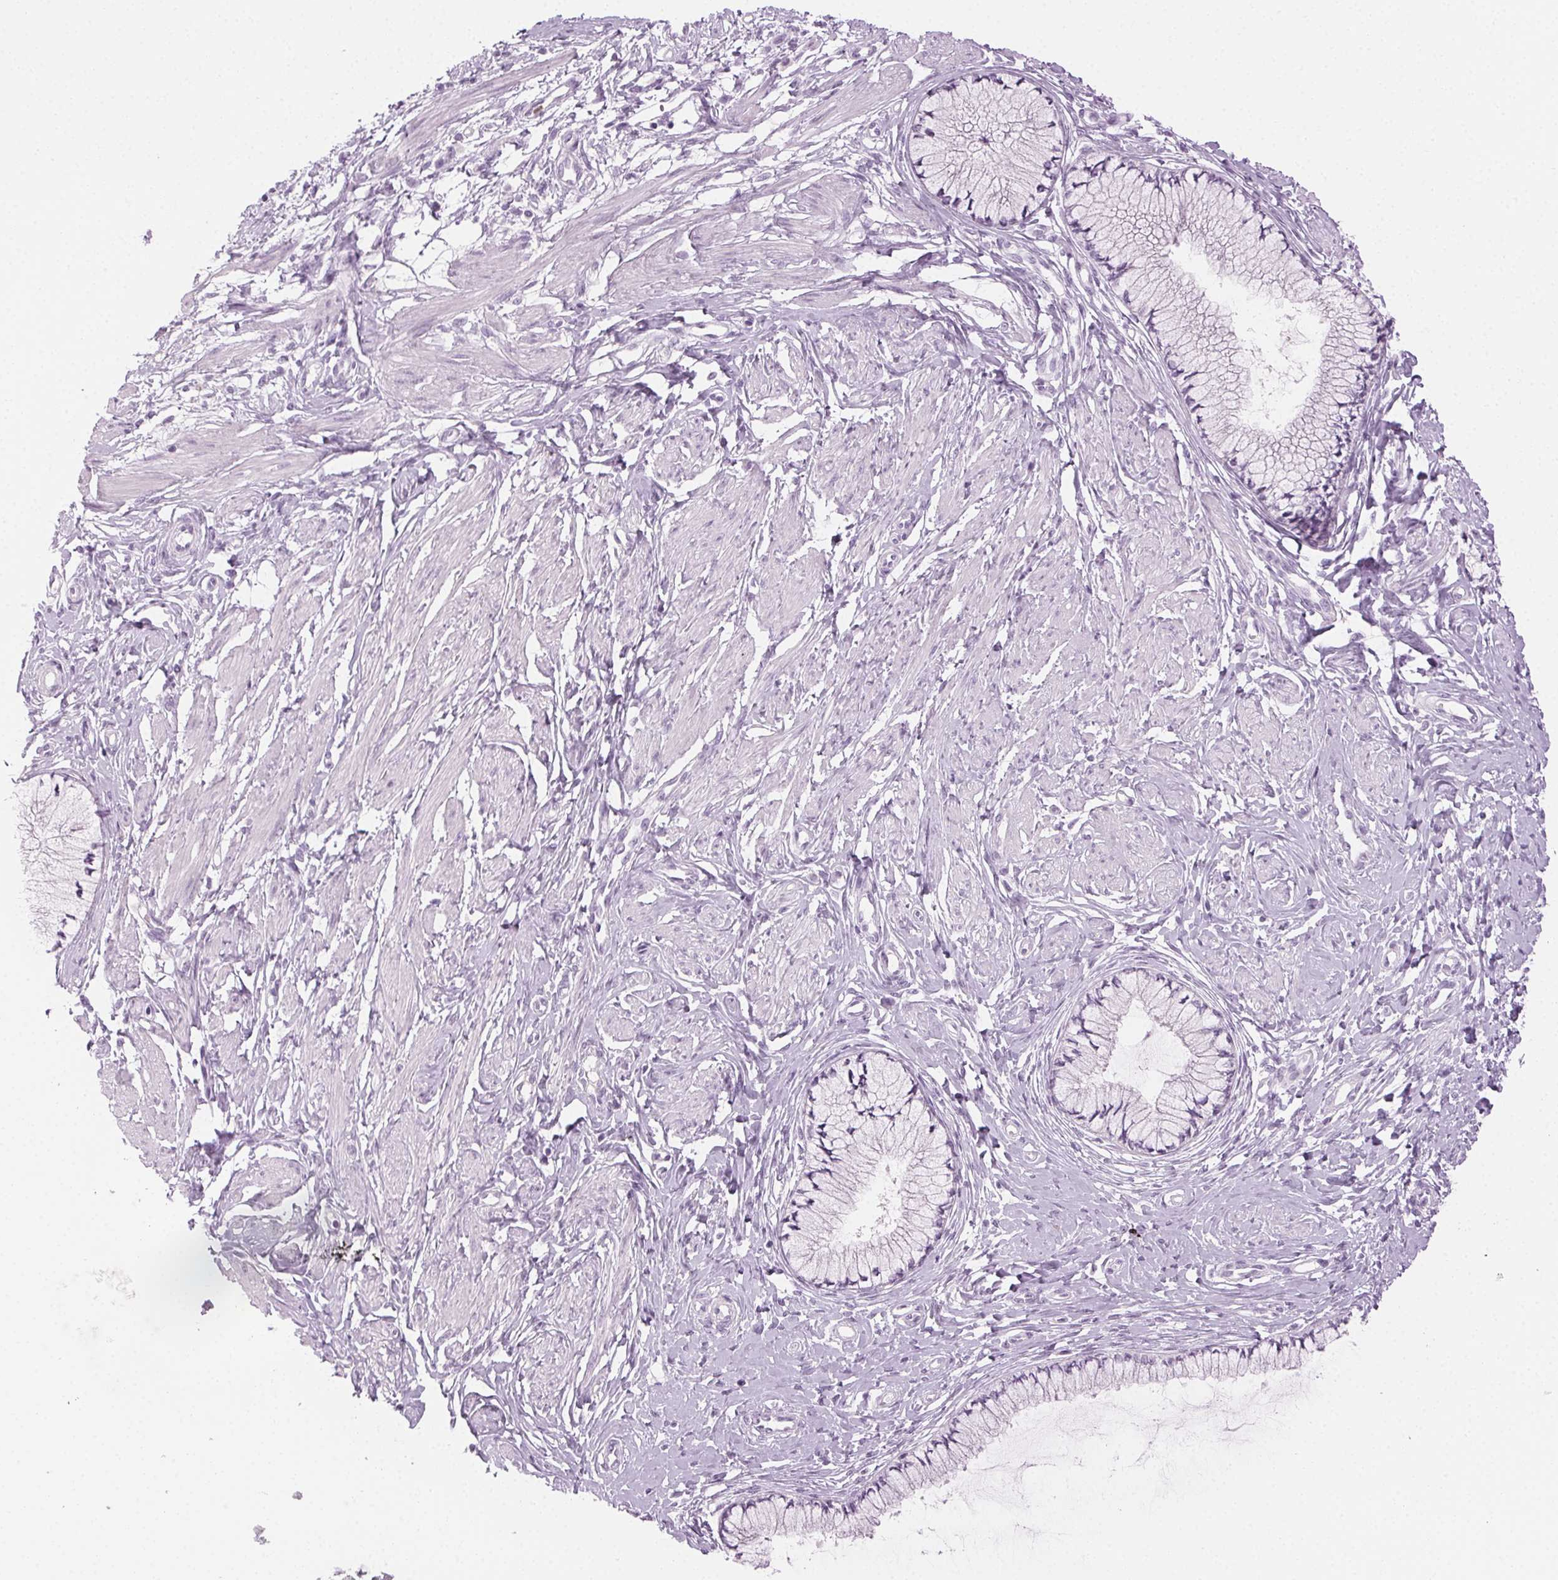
{"staining": {"intensity": "negative", "quantity": "none", "location": "none"}, "tissue": "cervix", "cell_type": "Glandular cells", "image_type": "normal", "snomed": [{"axis": "morphology", "description": "Normal tissue, NOS"}, {"axis": "topography", "description": "Cervix"}], "caption": "Cervix was stained to show a protein in brown. There is no significant staining in glandular cells. (DAB (3,3'-diaminobenzidine) immunohistochemistry visualized using brightfield microscopy, high magnification).", "gene": "MPO", "patient": {"sex": "female", "age": 37}}